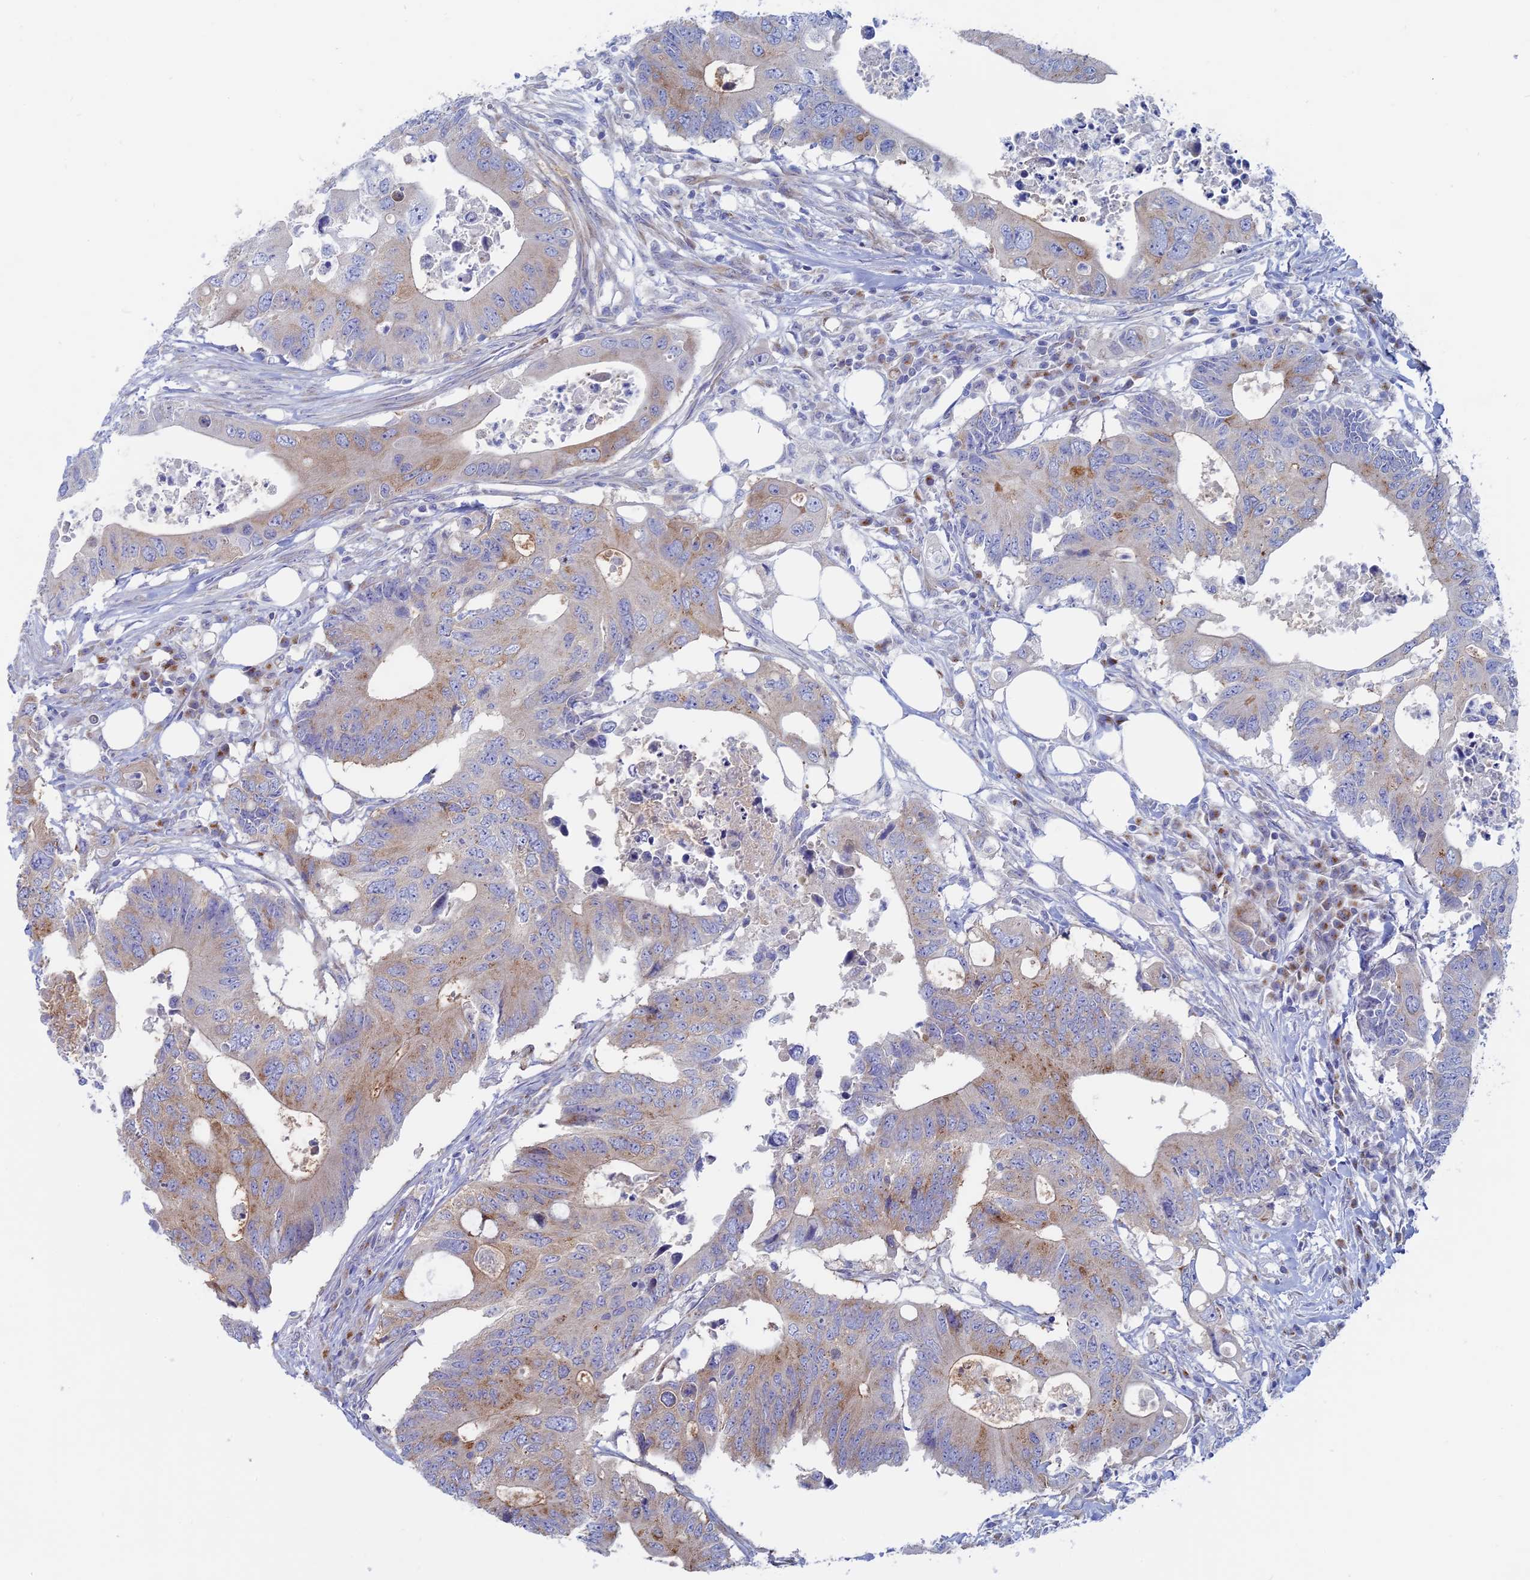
{"staining": {"intensity": "moderate", "quantity": "<25%", "location": "cytoplasmic/membranous"}, "tissue": "colorectal cancer", "cell_type": "Tumor cells", "image_type": "cancer", "snomed": [{"axis": "morphology", "description": "Adenocarcinoma, NOS"}, {"axis": "topography", "description": "Colon"}], "caption": "IHC of adenocarcinoma (colorectal) displays low levels of moderate cytoplasmic/membranous staining in about <25% of tumor cells.", "gene": "TBC1D30", "patient": {"sex": "male", "age": 71}}